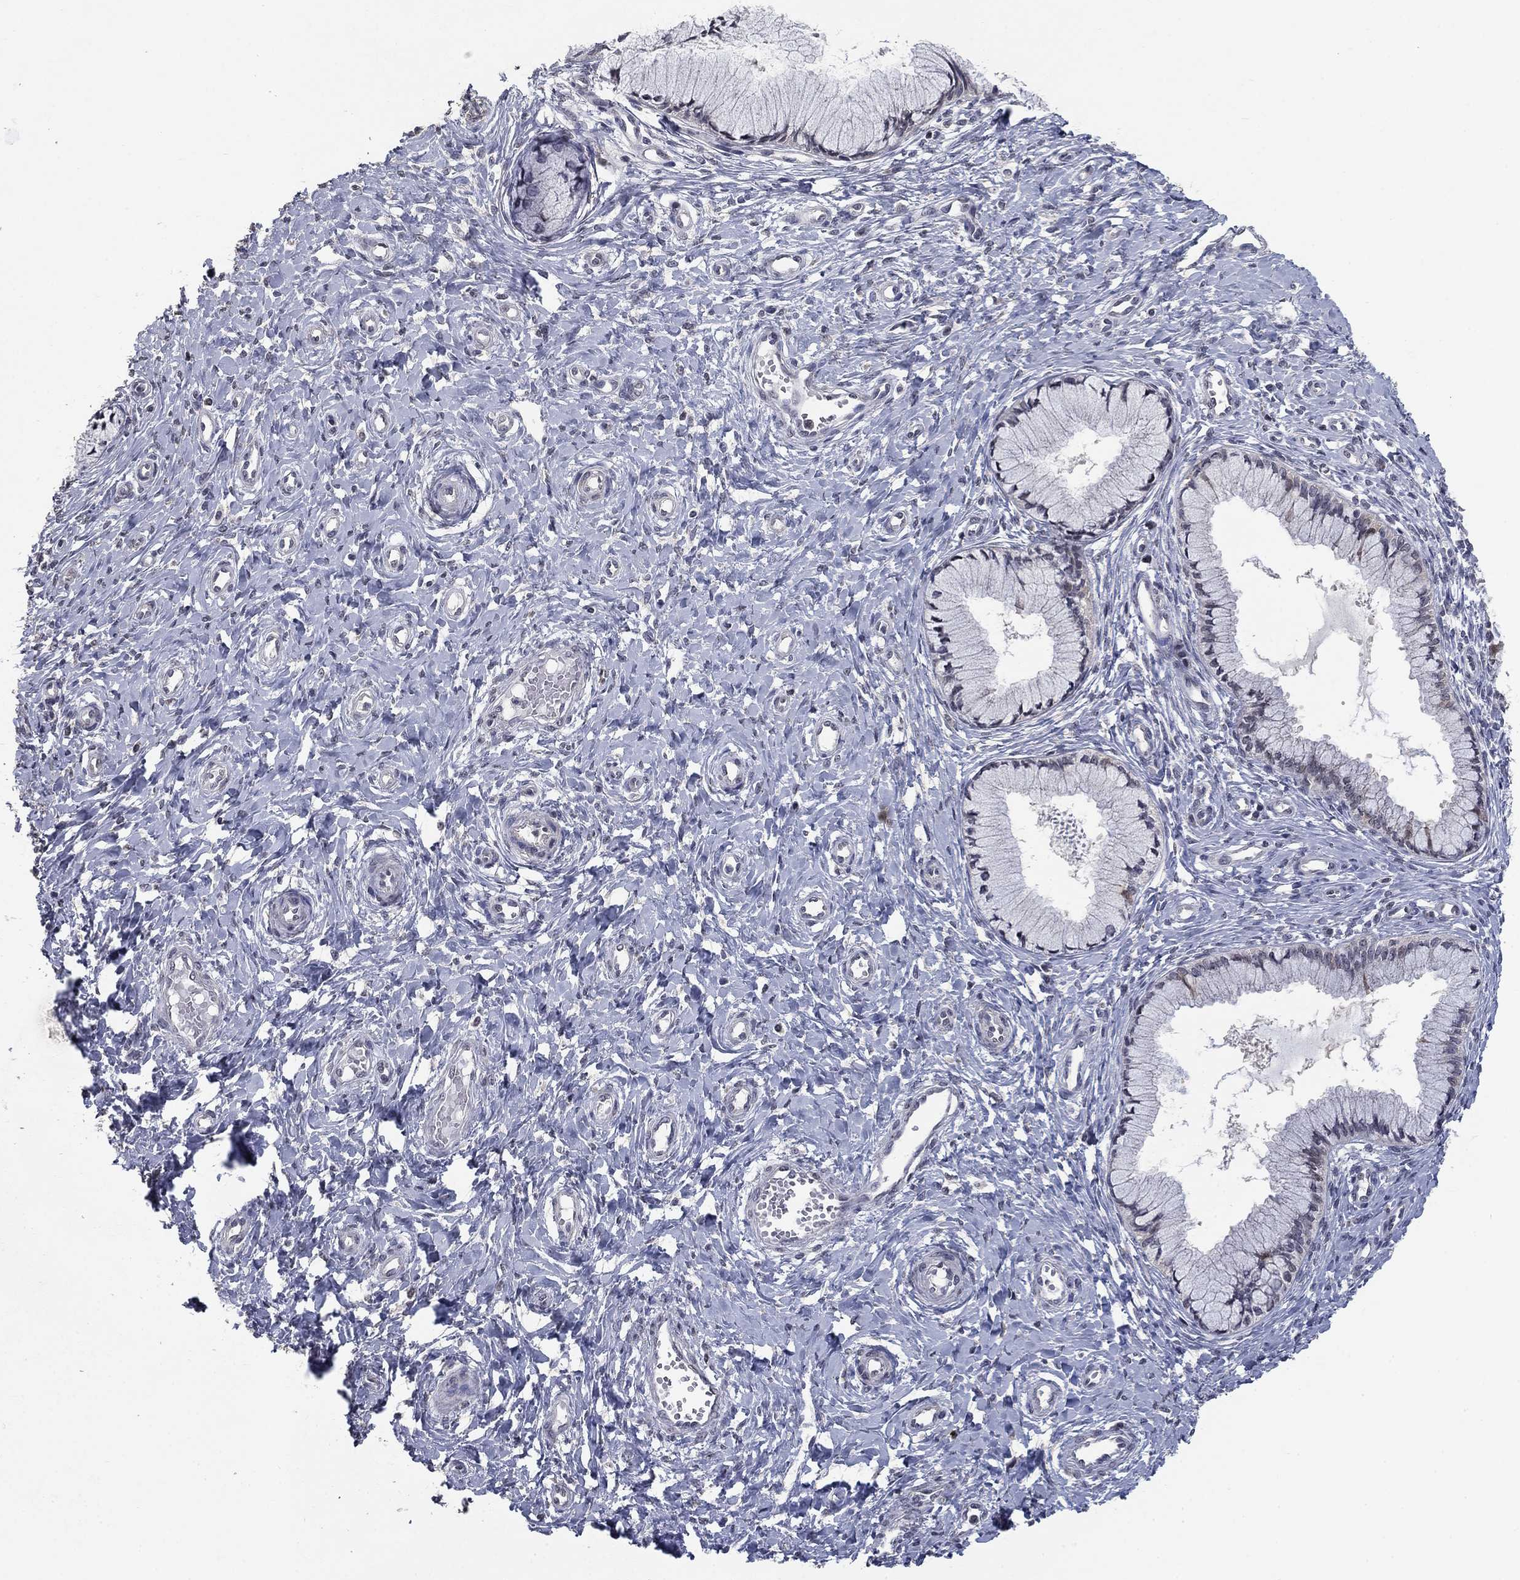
{"staining": {"intensity": "negative", "quantity": "none", "location": "none"}, "tissue": "cervix", "cell_type": "Glandular cells", "image_type": "normal", "snomed": [{"axis": "morphology", "description": "Normal tissue, NOS"}, {"axis": "topography", "description": "Cervix"}], "caption": "This micrograph is of unremarkable cervix stained with IHC to label a protein in brown with the nuclei are counter-stained blue. There is no positivity in glandular cells.", "gene": "SPATA33", "patient": {"sex": "female", "age": 37}}